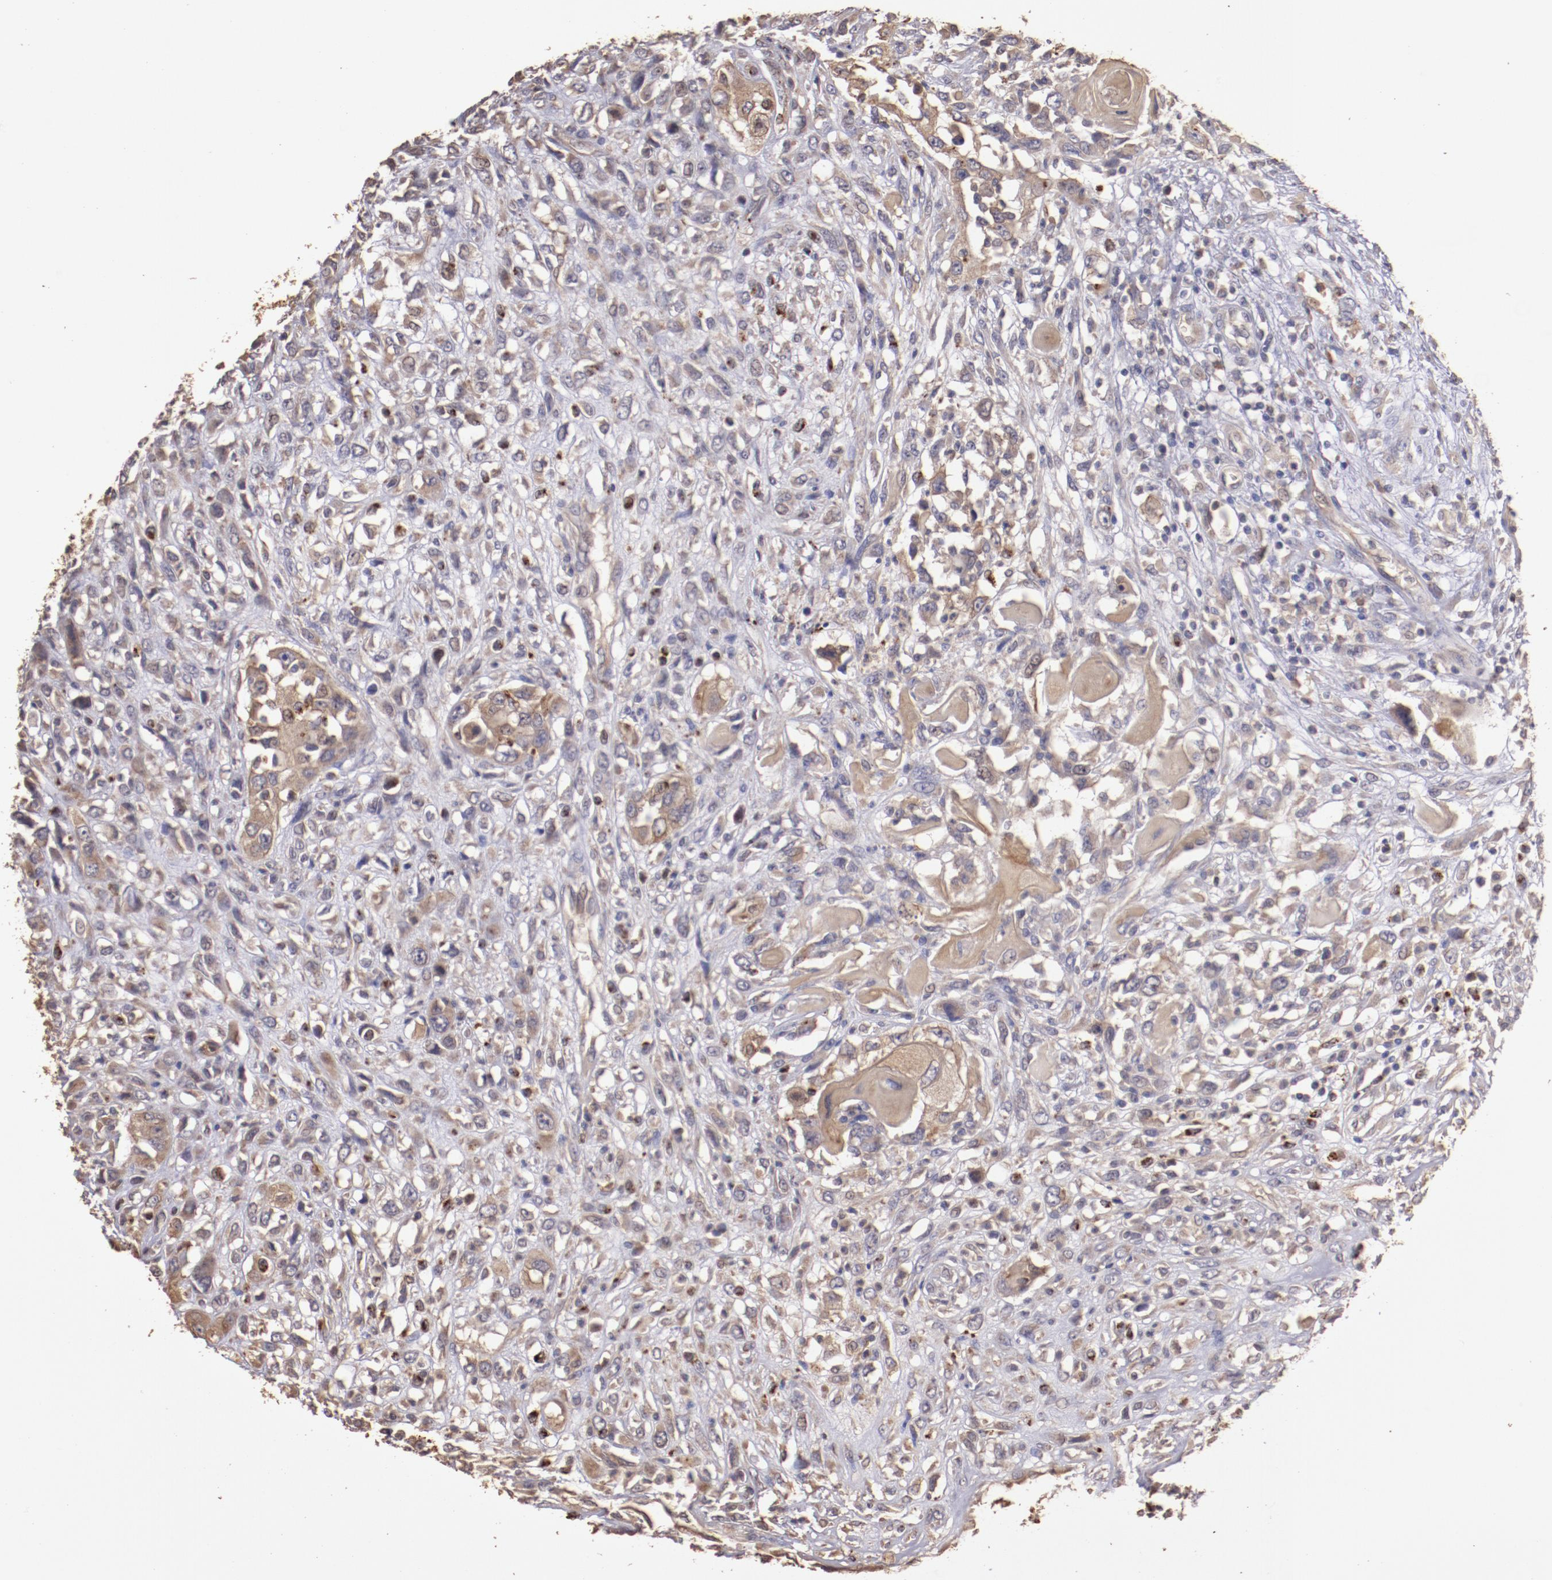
{"staining": {"intensity": "moderate", "quantity": ">75%", "location": "cytoplasmic/membranous"}, "tissue": "head and neck cancer", "cell_type": "Tumor cells", "image_type": "cancer", "snomed": [{"axis": "morphology", "description": "Neoplasm, malignant, NOS"}, {"axis": "topography", "description": "Salivary gland"}, {"axis": "topography", "description": "Head-Neck"}], "caption": "Neoplasm (malignant) (head and neck) stained with DAB immunohistochemistry reveals medium levels of moderate cytoplasmic/membranous positivity in approximately >75% of tumor cells.", "gene": "SRRD", "patient": {"sex": "male", "age": 43}}